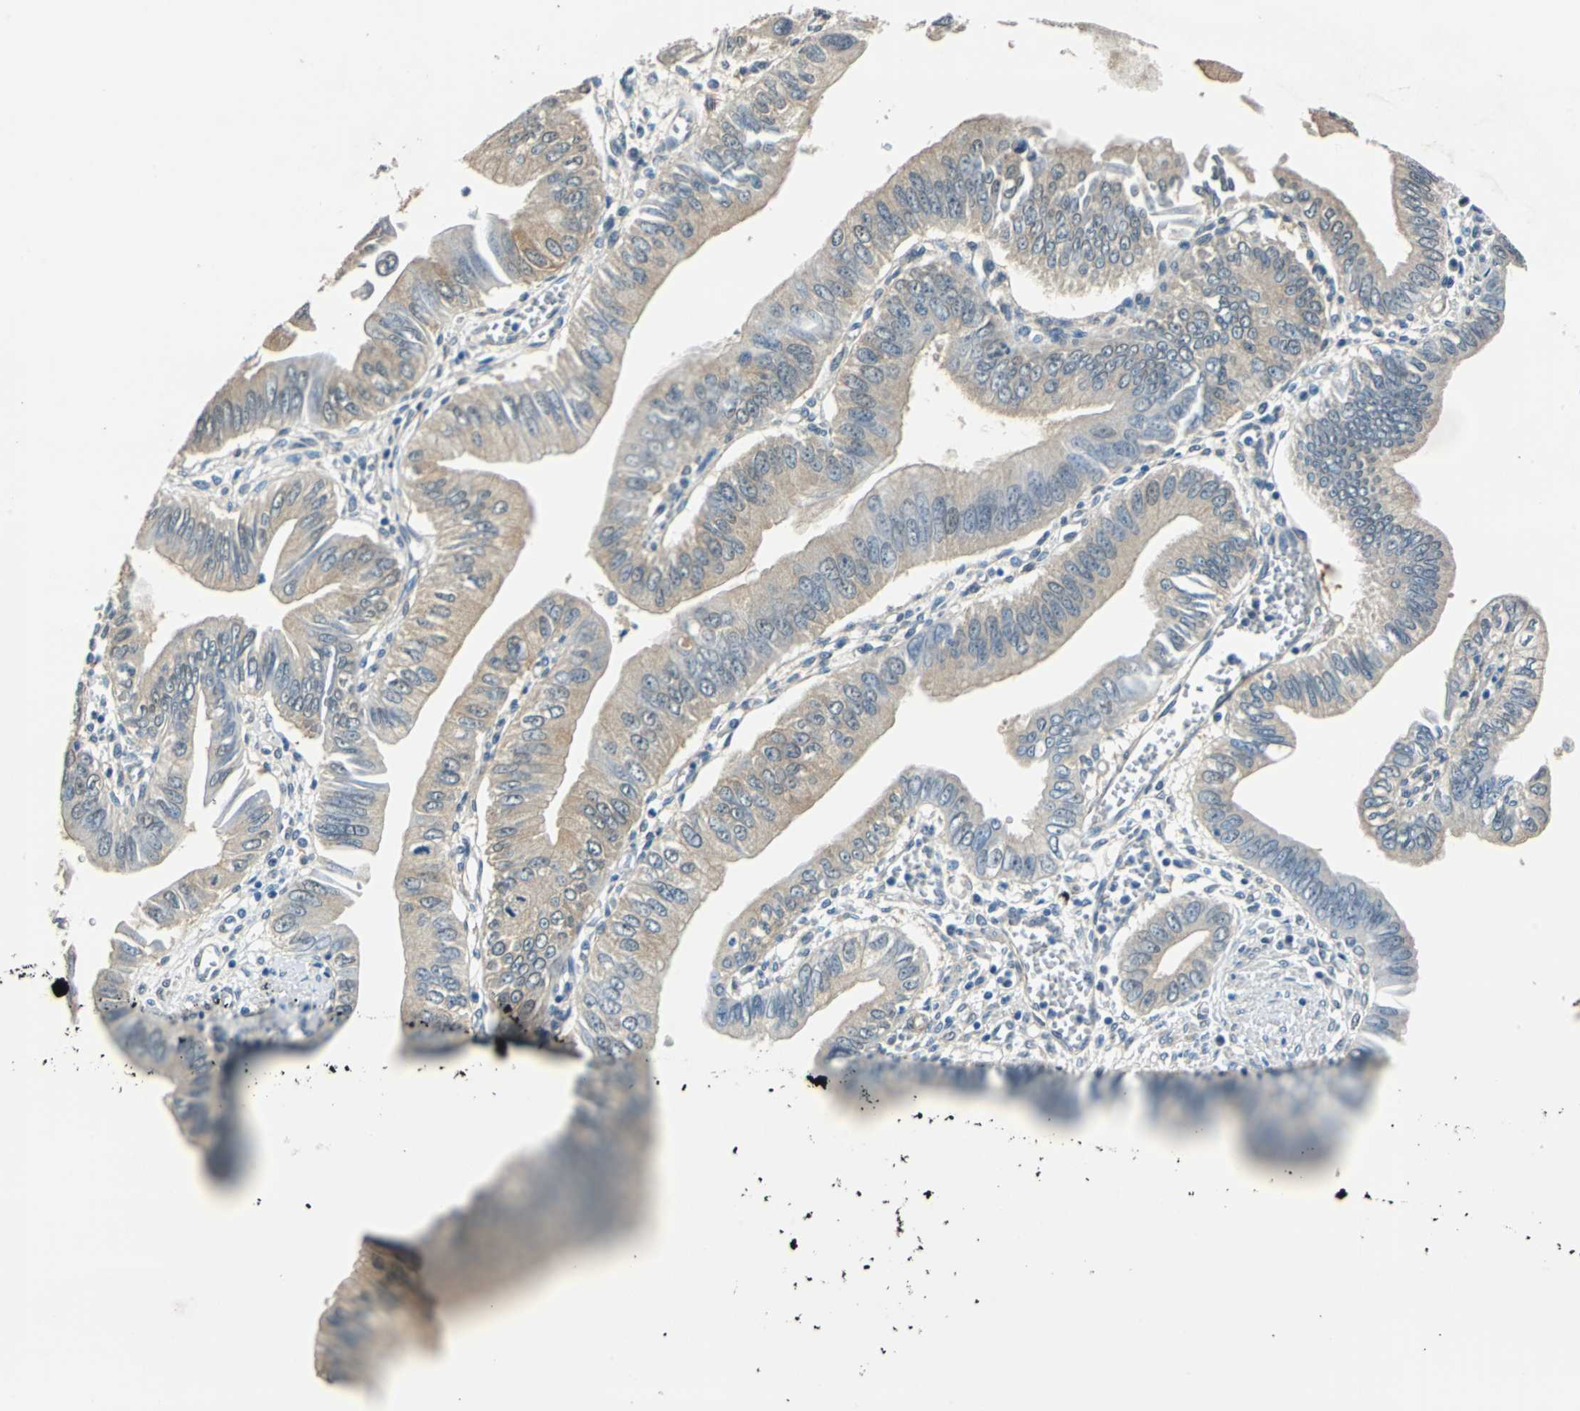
{"staining": {"intensity": "moderate", "quantity": ">75%", "location": "cytoplasmic/membranous,nuclear"}, "tissue": "pancreatic cancer", "cell_type": "Tumor cells", "image_type": "cancer", "snomed": [{"axis": "morphology", "description": "Normal tissue, NOS"}, {"axis": "topography", "description": "Lymph node"}], "caption": "The micrograph demonstrates staining of pancreatic cancer, revealing moderate cytoplasmic/membranous and nuclear protein expression (brown color) within tumor cells. Immunohistochemistry (ihc) stains the protein of interest in brown and the nuclei are stained blue.", "gene": "FKBP4", "patient": {"sex": "male", "age": 50}}